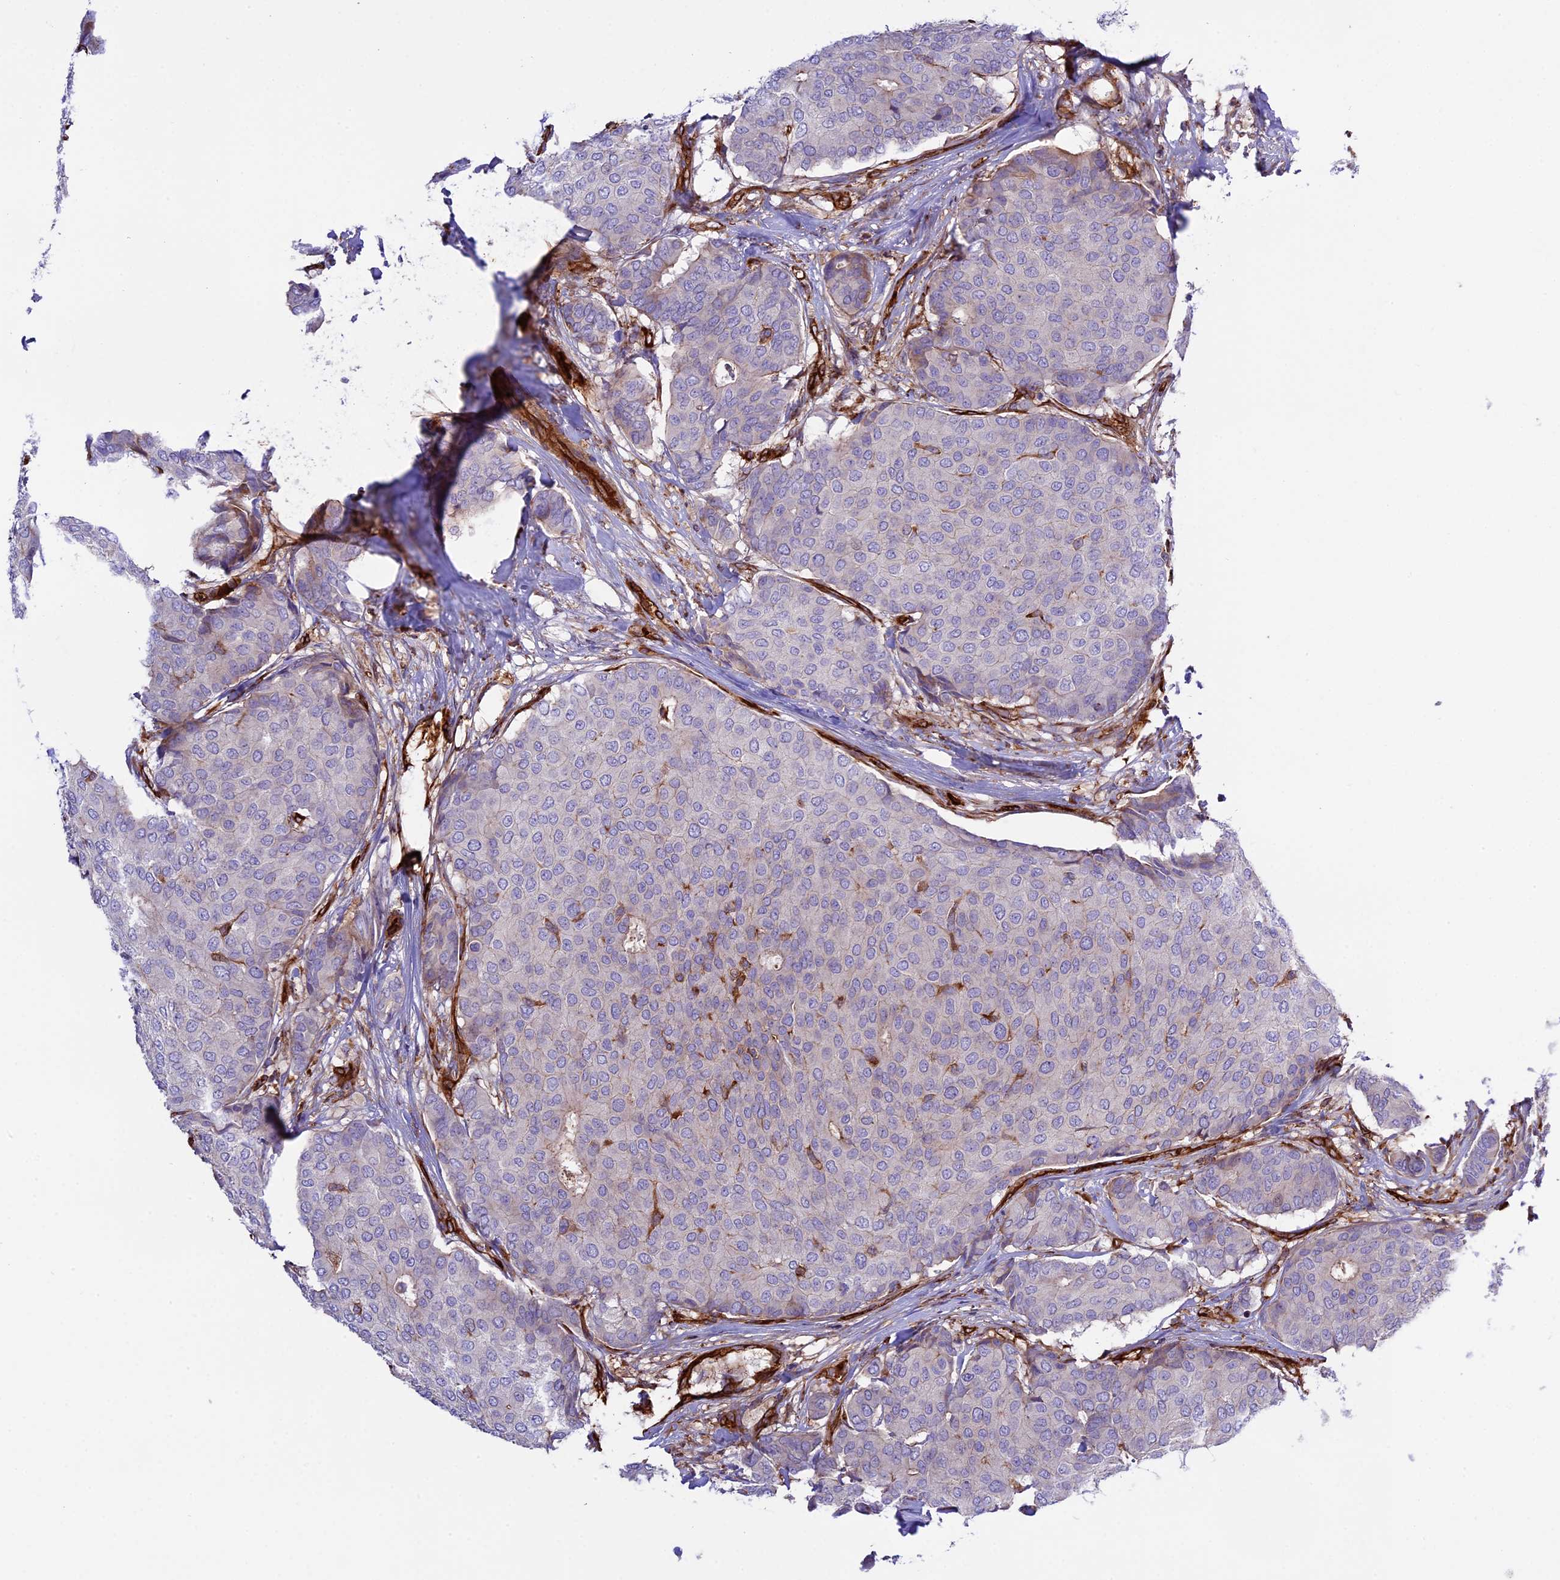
{"staining": {"intensity": "negative", "quantity": "none", "location": "none"}, "tissue": "breast cancer", "cell_type": "Tumor cells", "image_type": "cancer", "snomed": [{"axis": "morphology", "description": "Duct carcinoma"}, {"axis": "topography", "description": "Breast"}], "caption": "Tumor cells are negative for protein expression in human breast intraductal carcinoma. The staining was performed using DAB (3,3'-diaminobenzidine) to visualize the protein expression in brown, while the nuclei were stained in blue with hematoxylin (Magnification: 20x).", "gene": "CD99L2", "patient": {"sex": "female", "age": 75}}